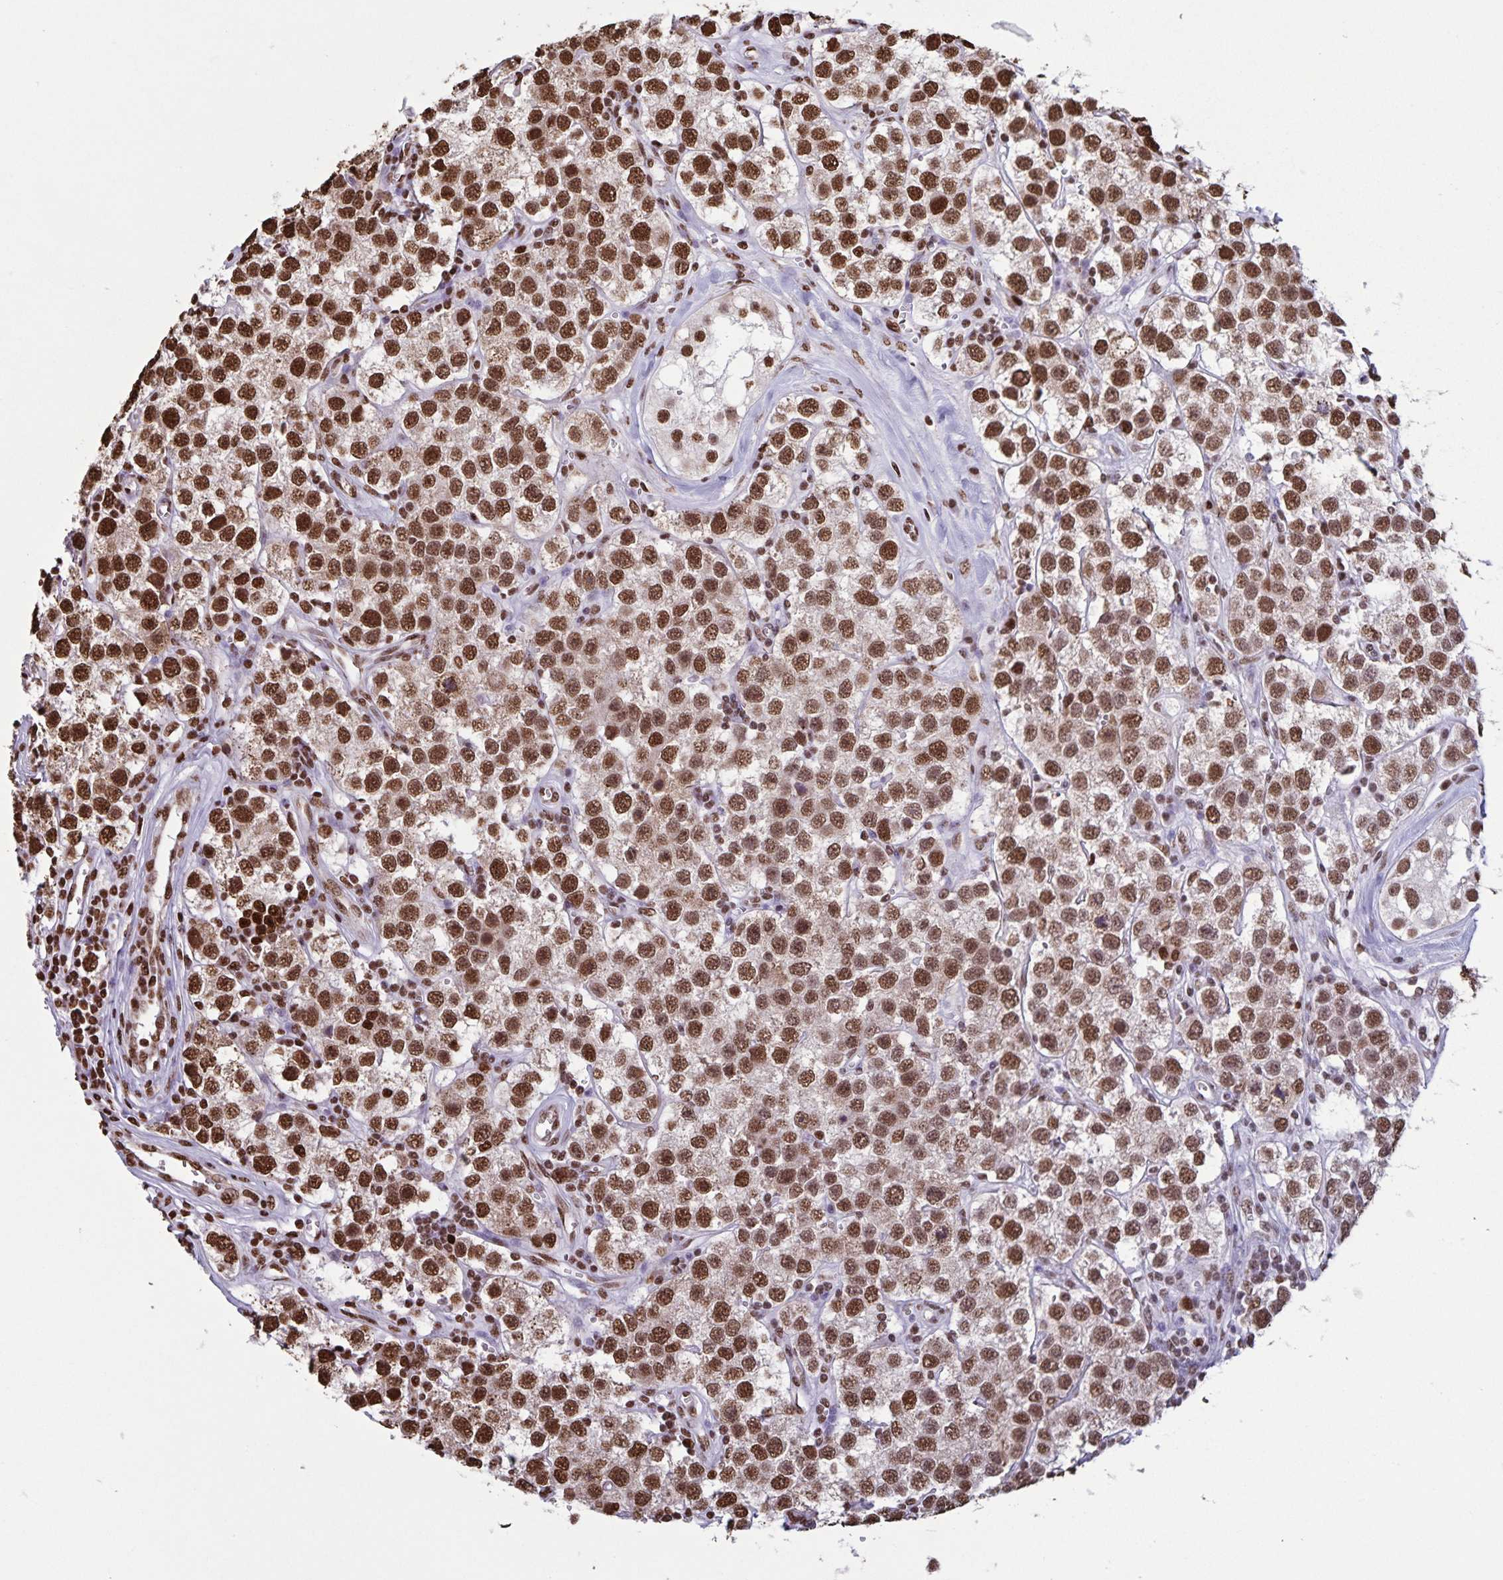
{"staining": {"intensity": "moderate", "quantity": ">75%", "location": "nuclear"}, "tissue": "testis cancer", "cell_type": "Tumor cells", "image_type": "cancer", "snomed": [{"axis": "morphology", "description": "Seminoma, NOS"}, {"axis": "topography", "description": "Testis"}], "caption": "Moderate nuclear expression for a protein is seen in about >75% of tumor cells of seminoma (testis) using IHC.", "gene": "DUT", "patient": {"sex": "male", "age": 34}}